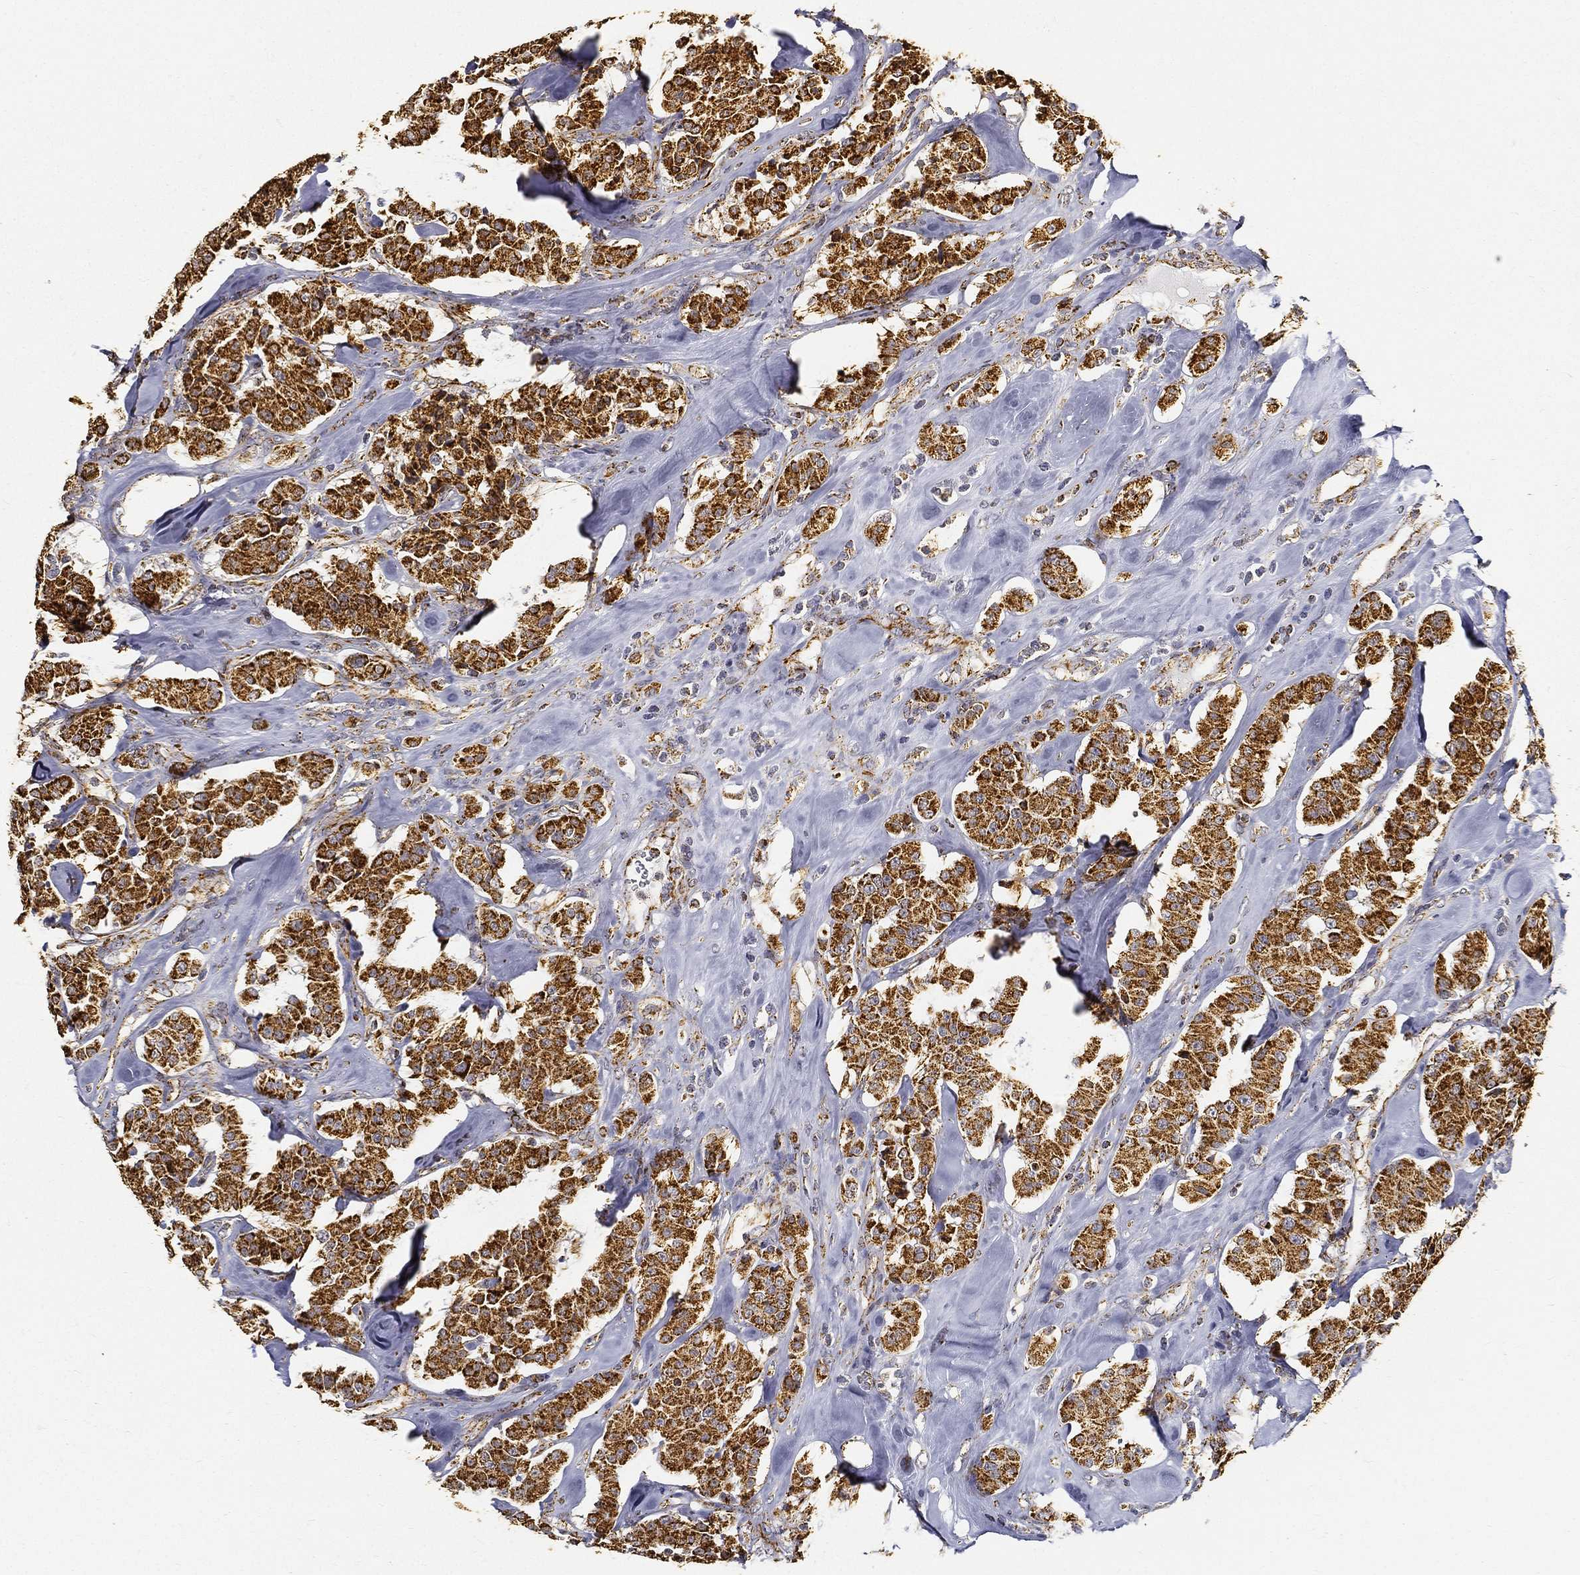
{"staining": {"intensity": "strong", "quantity": ">75%", "location": "cytoplasmic/membranous"}, "tissue": "carcinoid", "cell_type": "Tumor cells", "image_type": "cancer", "snomed": [{"axis": "morphology", "description": "Carcinoid, malignant, NOS"}, {"axis": "topography", "description": "Pancreas"}], "caption": "Carcinoid stained with a brown dye shows strong cytoplasmic/membranous positive expression in about >75% of tumor cells.", "gene": "NDUFAB1", "patient": {"sex": "male", "age": 41}}